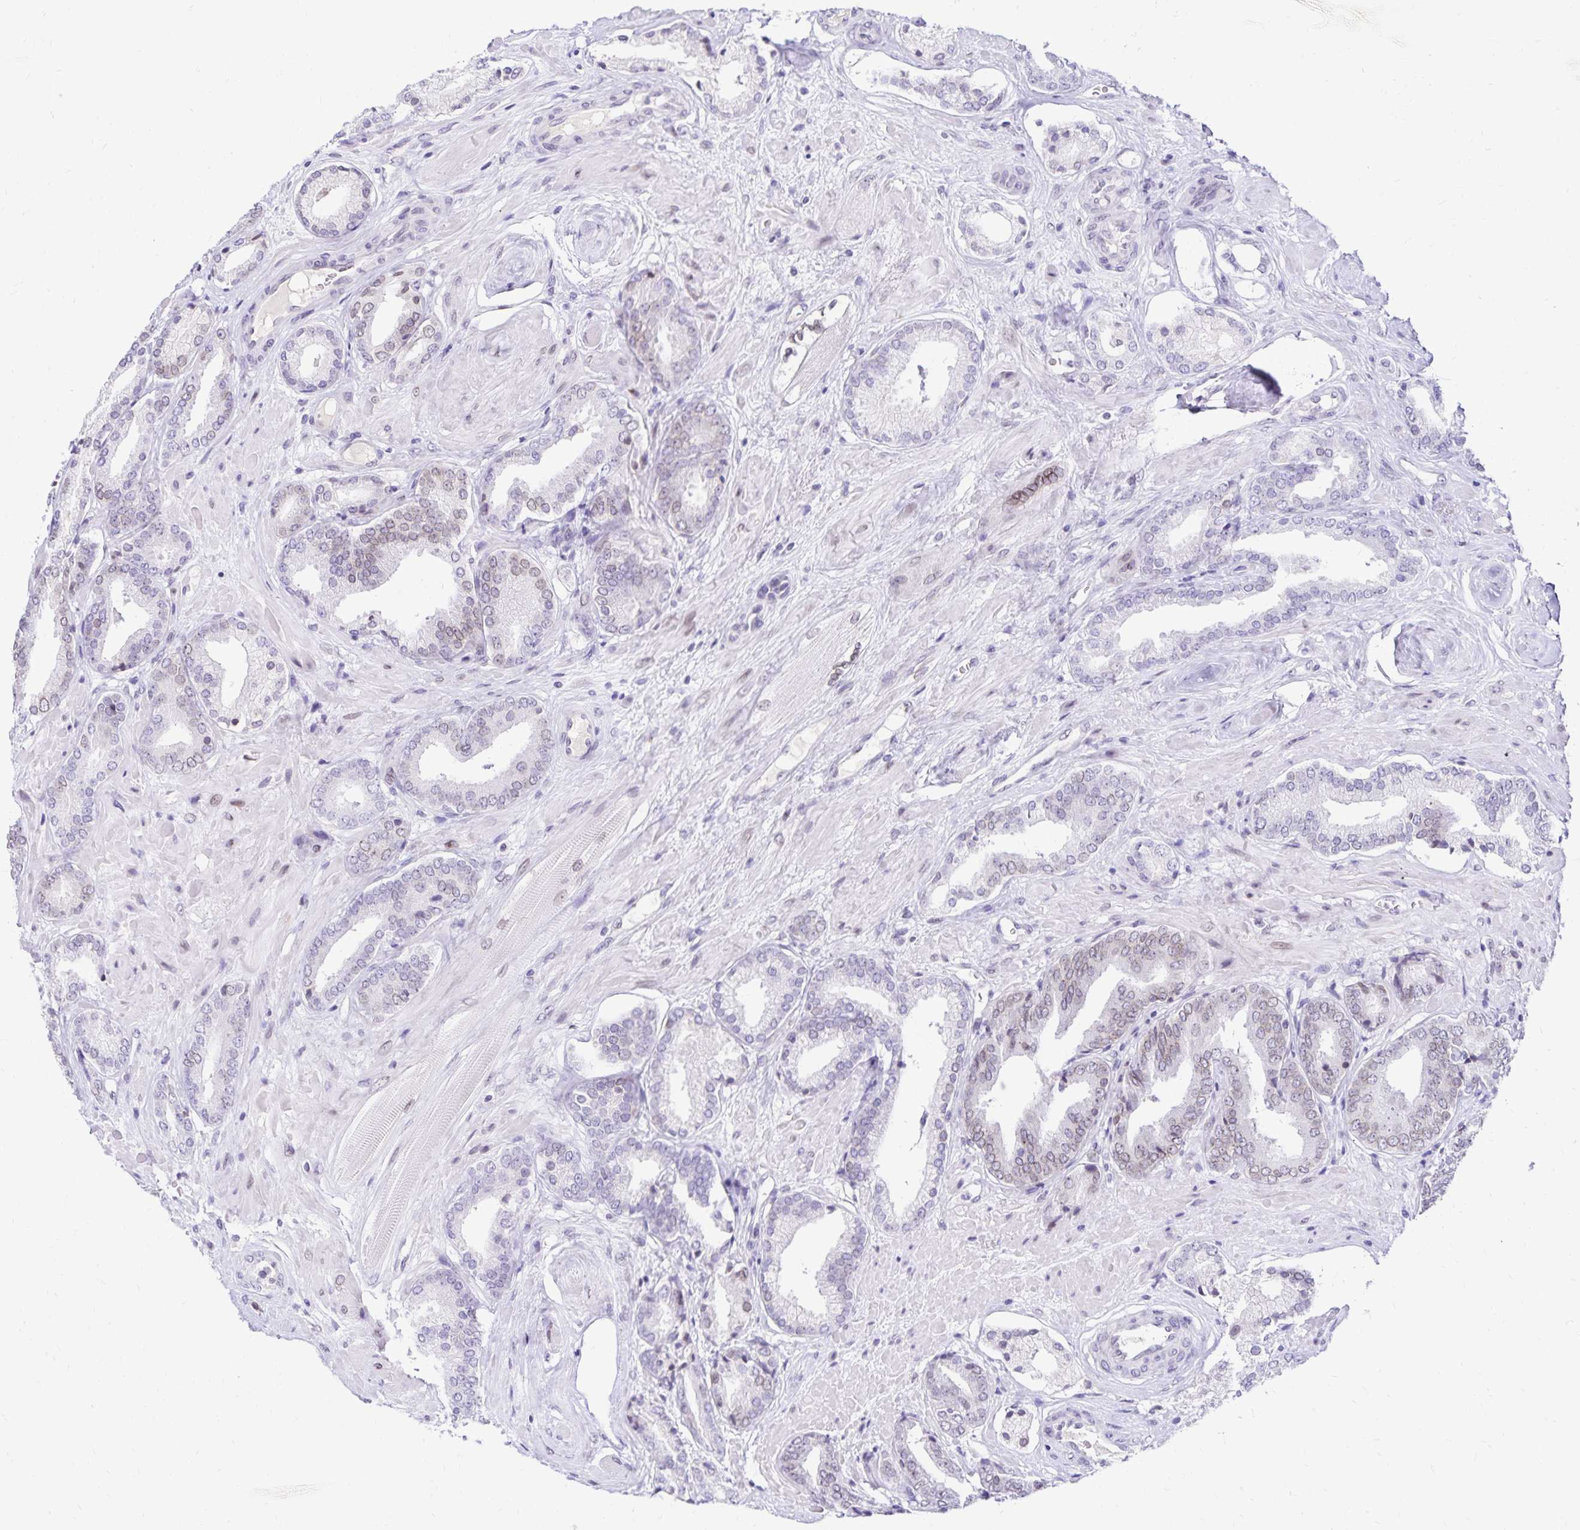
{"staining": {"intensity": "weak", "quantity": "<25%", "location": "nuclear"}, "tissue": "prostate cancer", "cell_type": "Tumor cells", "image_type": "cancer", "snomed": [{"axis": "morphology", "description": "Adenocarcinoma, High grade"}, {"axis": "topography", "description": "Prostate"}], "caption": "High power microscopy photomicrograph of an immunohistochemistry histopathology image of adenocarcinoma (high-grade) (prostate), revealing no significant staining in tumor cells.", "gene": "FAM166C", "patient": {"sex": "male", "age": 56}}